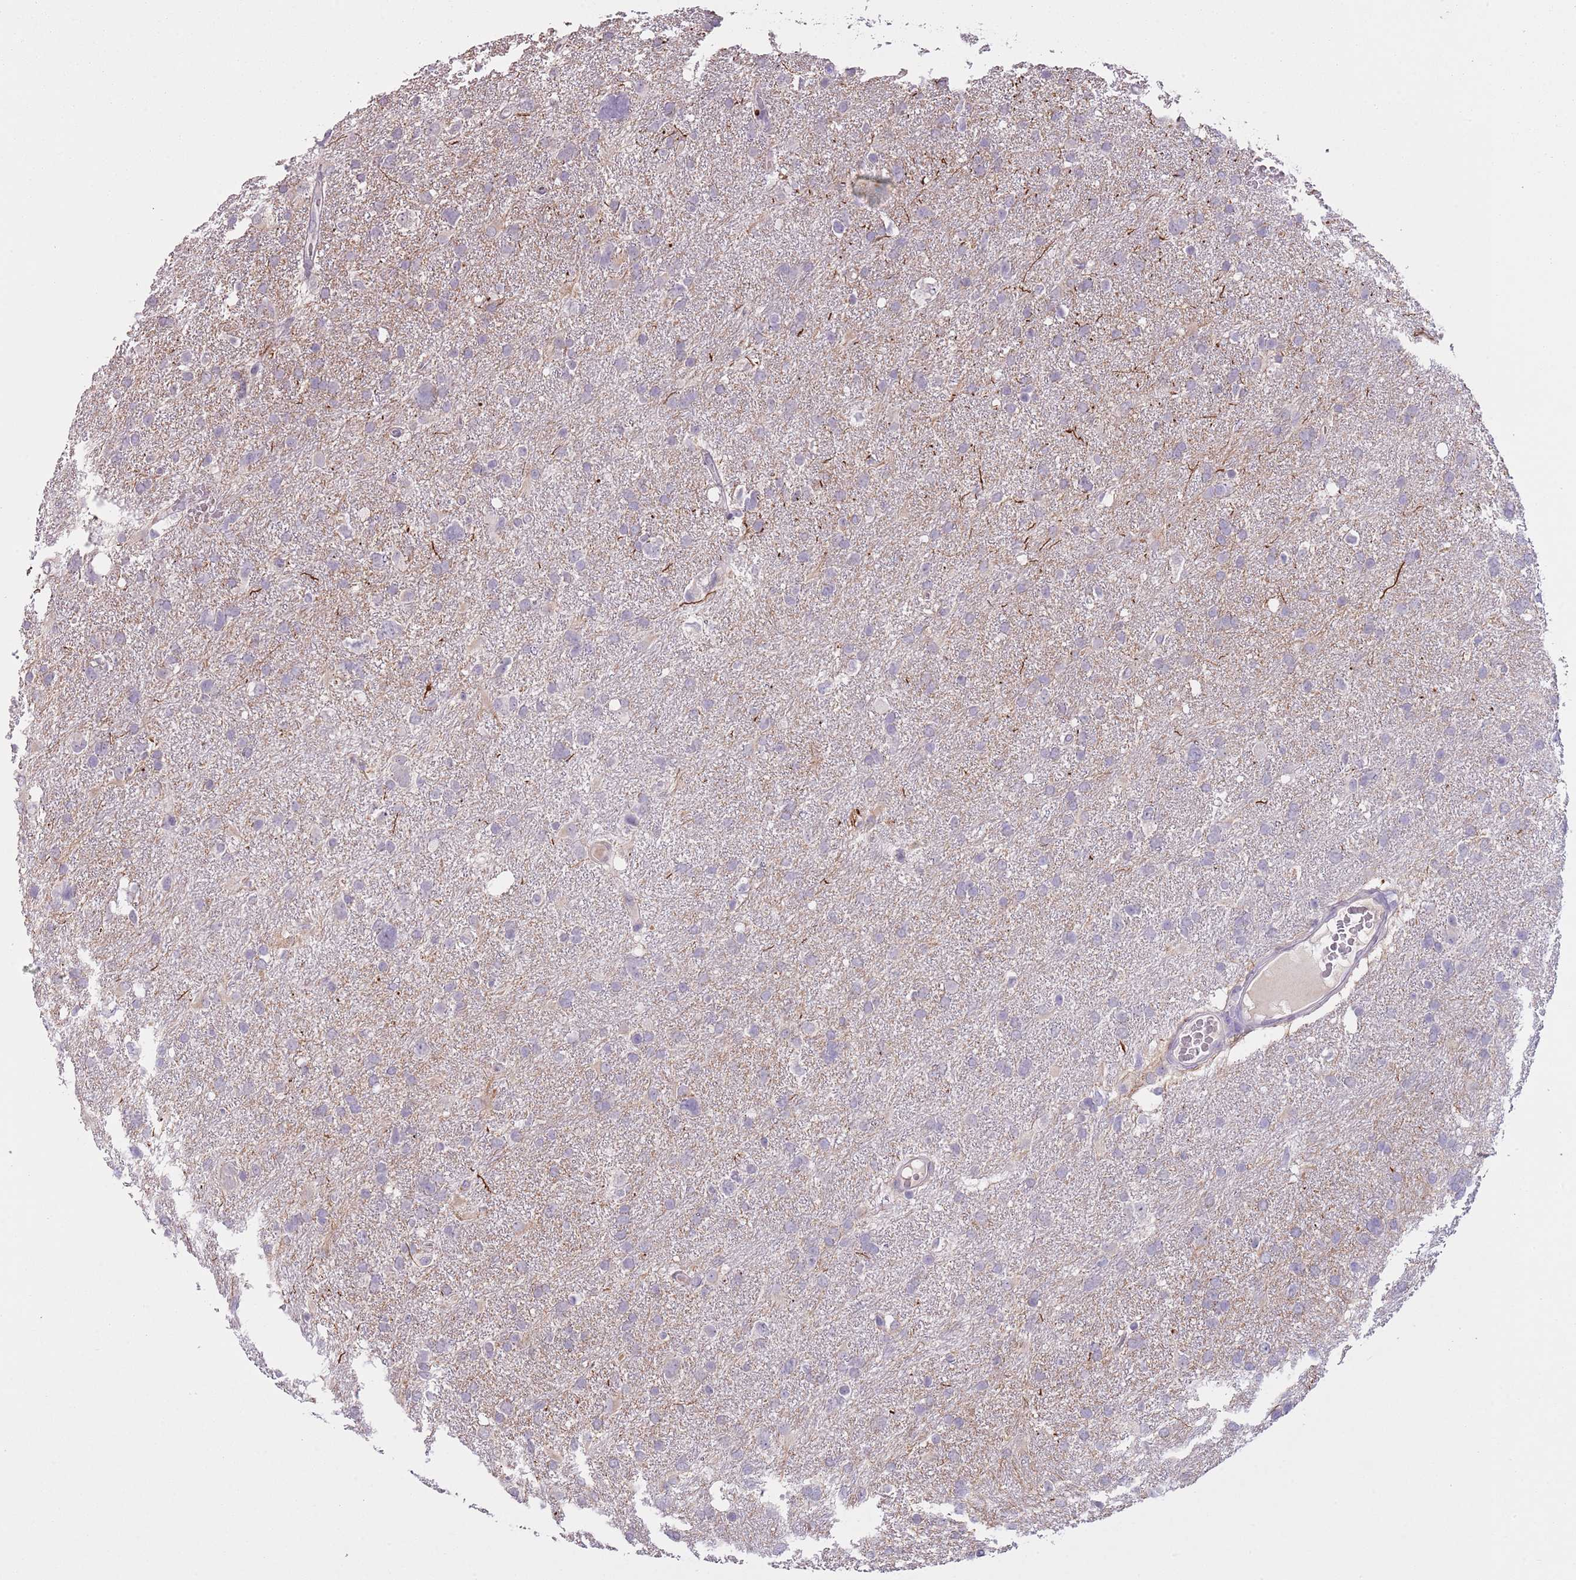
{"staining": {"intensity": "negative", "quantity": "none", "location": "none"}, "tissue": "glioma", "cell_type": "Tumor cells", "image_type": "cancer", "snomed": [{"axis": "morphology", "description": "Glioma, malignant, High grade"}, {"axis": "topography", "description": "Brain"}], "caption": "Immunohistochemistry (IHC) micrograph of neoplastic tissue: human malignant high-grade glioma stained with DAB exhibits no significant protein positivity in tumor cells.", "gene": "SLC35E3", "patient": {"sex": "male", "age": 61}}